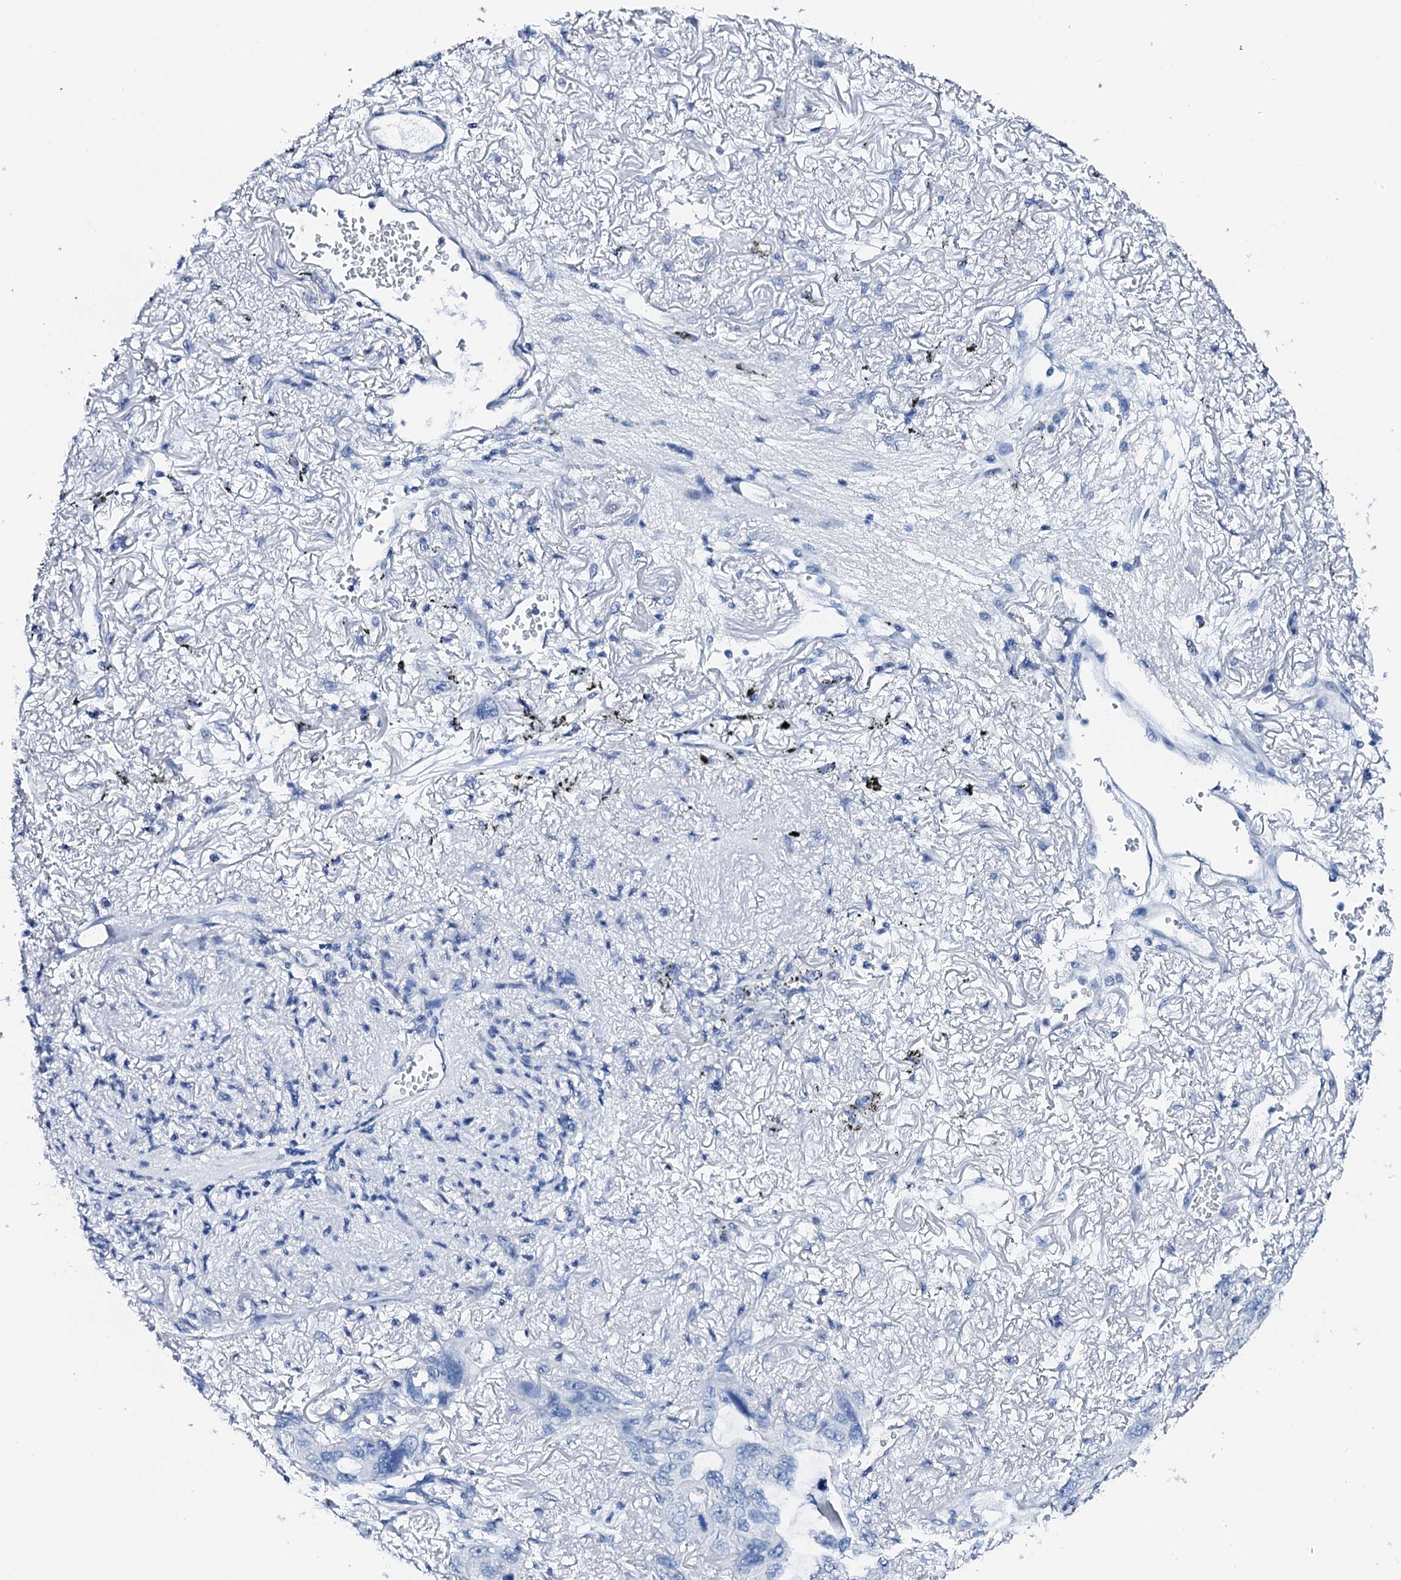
{"staining": {"intensity": "negative", "quantity": "none", "location": "none"}, "tissue": "lung cancer", "cell_type": "Tumor cells", "image_type": "cancer", "snomed": [{"axis": "morphology", "description": "Squamous cell carcinoma, NOS"}, {"axis": "topography", "description": "Lung"}], "caption": "The photomicrograph displays no staining of tumor cells in lung cancer.", "gene": "PTH", "patient": {"sex": "female", "age": 73}}